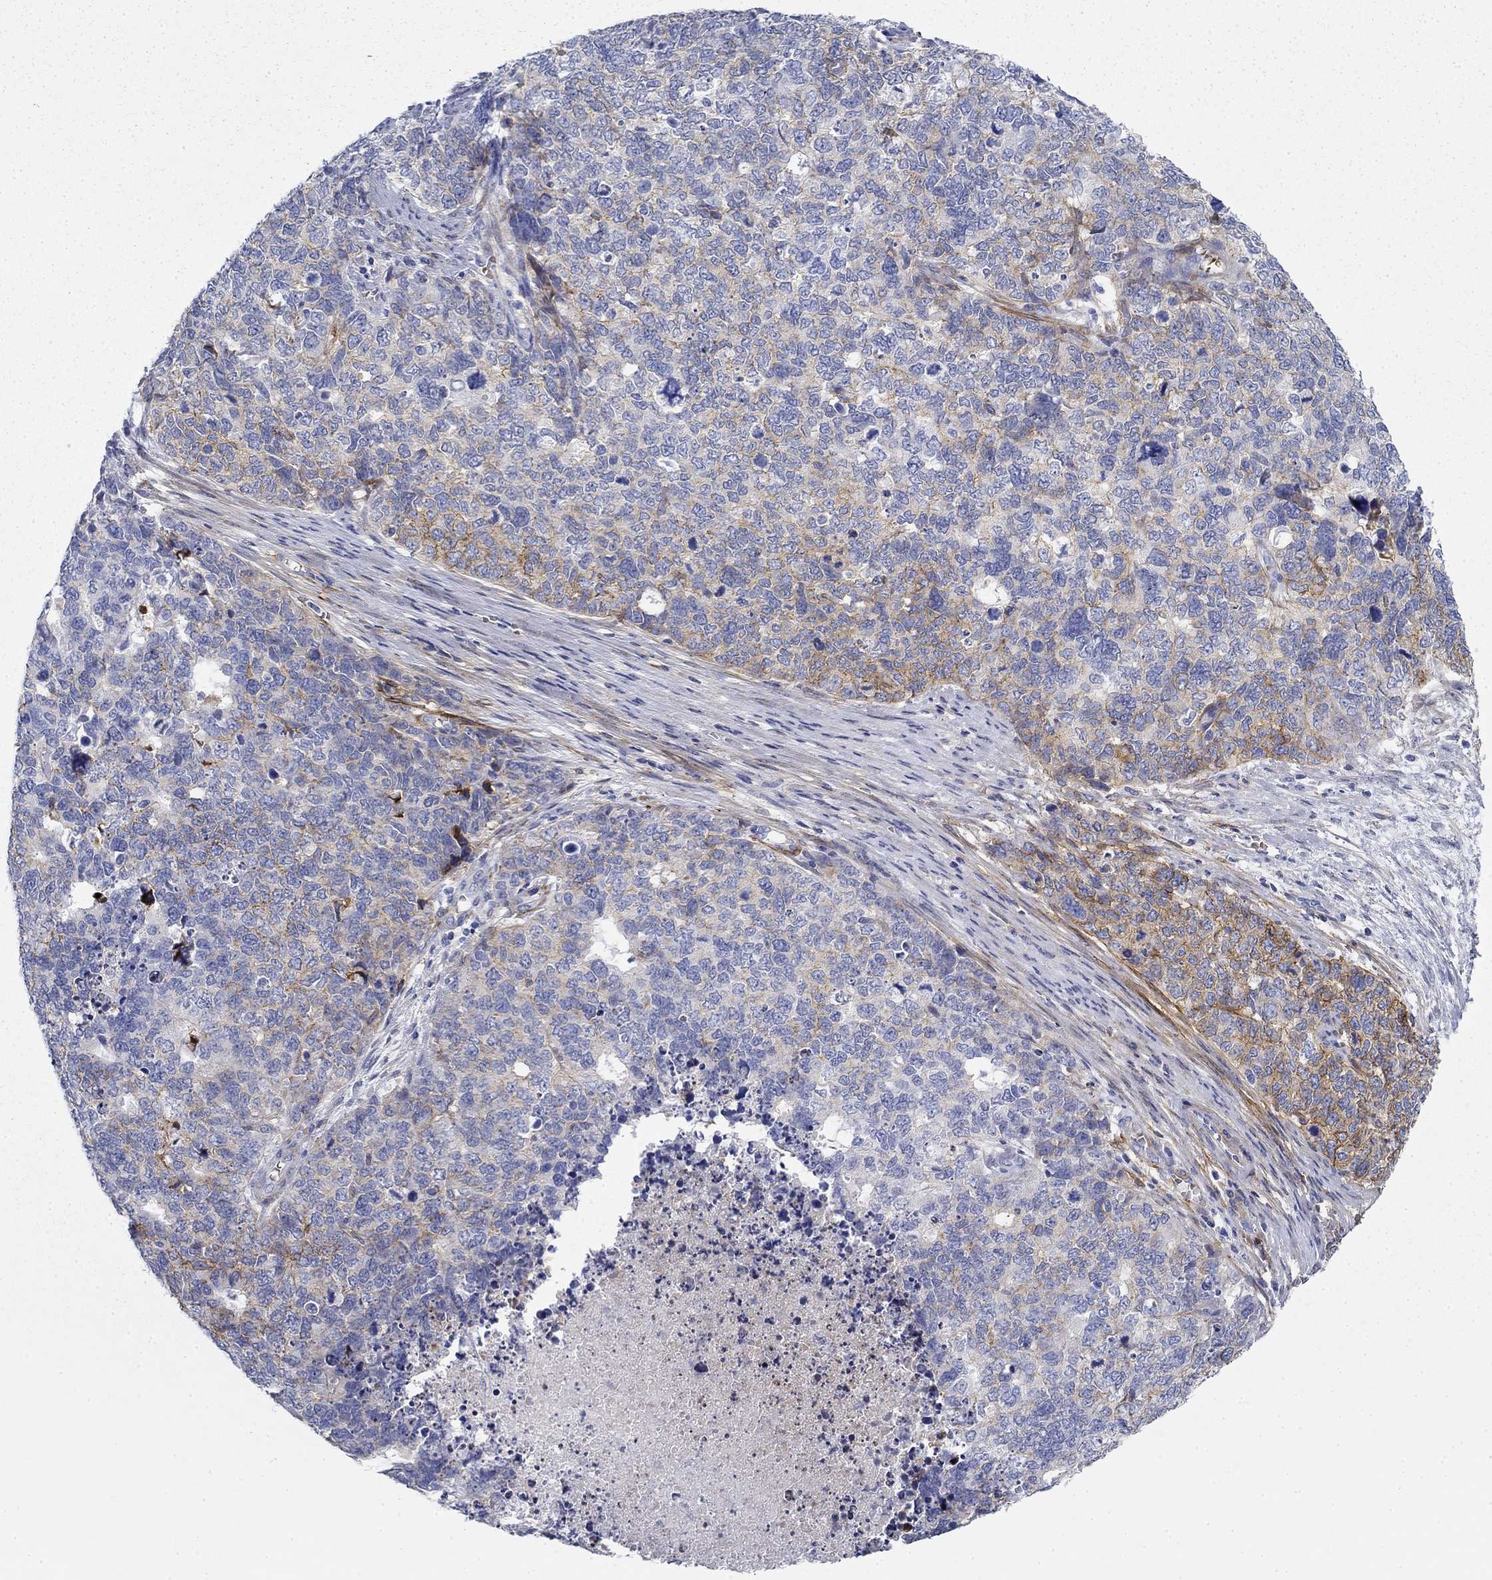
{"staining": {"intensity": "moderate", "quantity": "<25%", "location": "cytoplasmic/membranous"}, "tissue": "cervical cancer", "cell_type": "Tumor cells", "image_type": "cancer", "snomed": [{"axis": "morphology", "description": "Squamous cell carcinoma, NOS"}, {"axis": "topography", "description": "Cervix"}], "caption": "This is a histology image of immunohistochemistry staining of cervical cancer (squamous cell carcinoma), which shows moderate staining in the cytoplasmic/membranous of tumor cells.", "gene": "GPC1", "patient": {"sex": "female", "age": 63}}